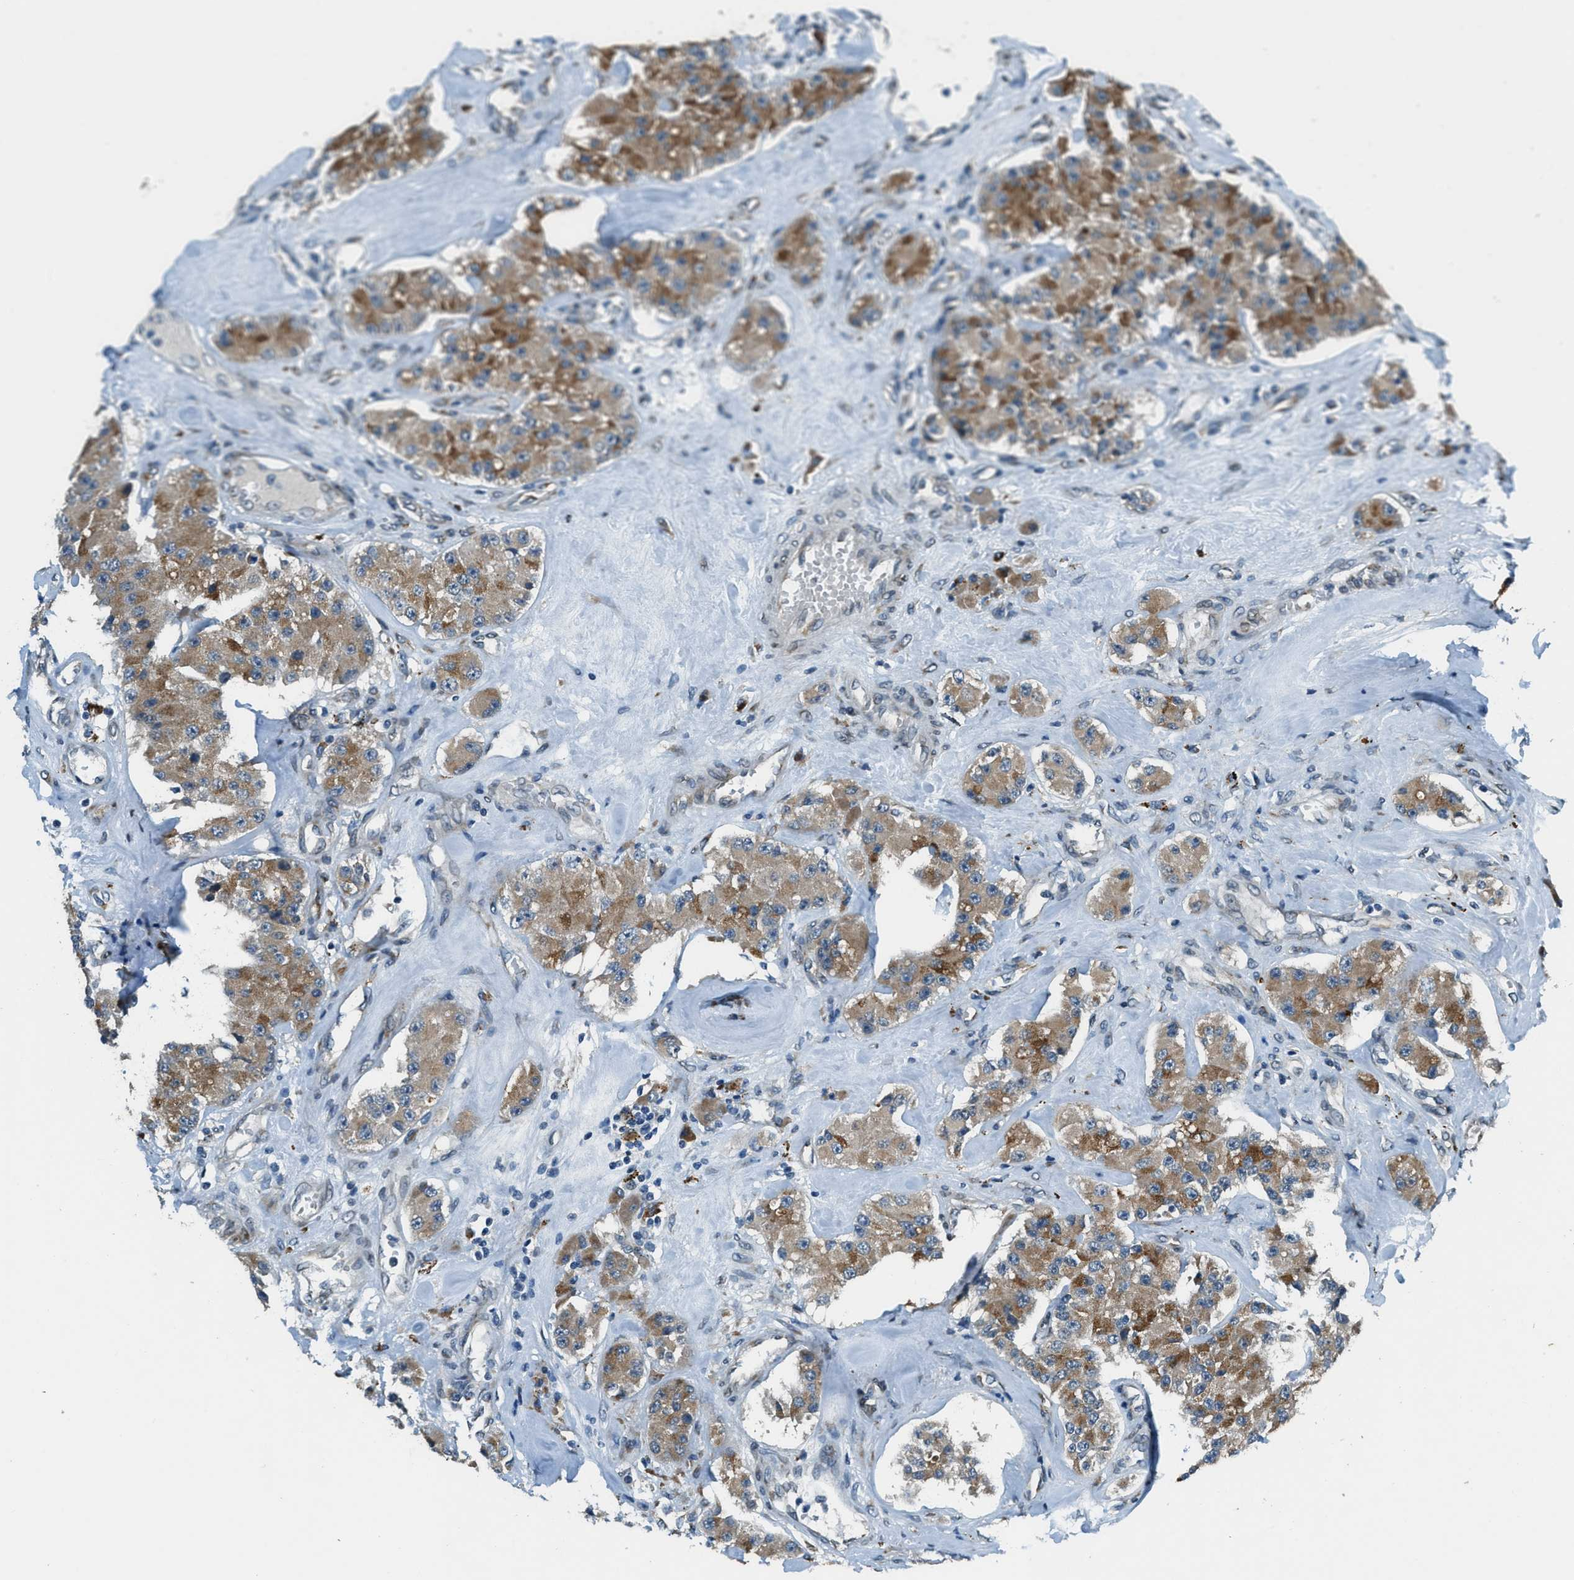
{"staining": {"intensity": "moderate", "quantity": ">75%", "location": "cytoplasmic/membranous"}, "tissue": "carcinoid", "cell_type": "Tumor cells", "image_type": "cancer", "snomed": [{"axis": "morphology", "description": "Carcinoid, malignant, NOS"}, {"axis": "topography", "description": "Pancreas"}], "caption": "Protein expression analysis of human malignant carcinoid reveals moderate cytoplasmic/membranous positivity in approximately >75% of tumor cells.", "gene": "GINM1", "patient": {"sex": "male", "age": 41}}